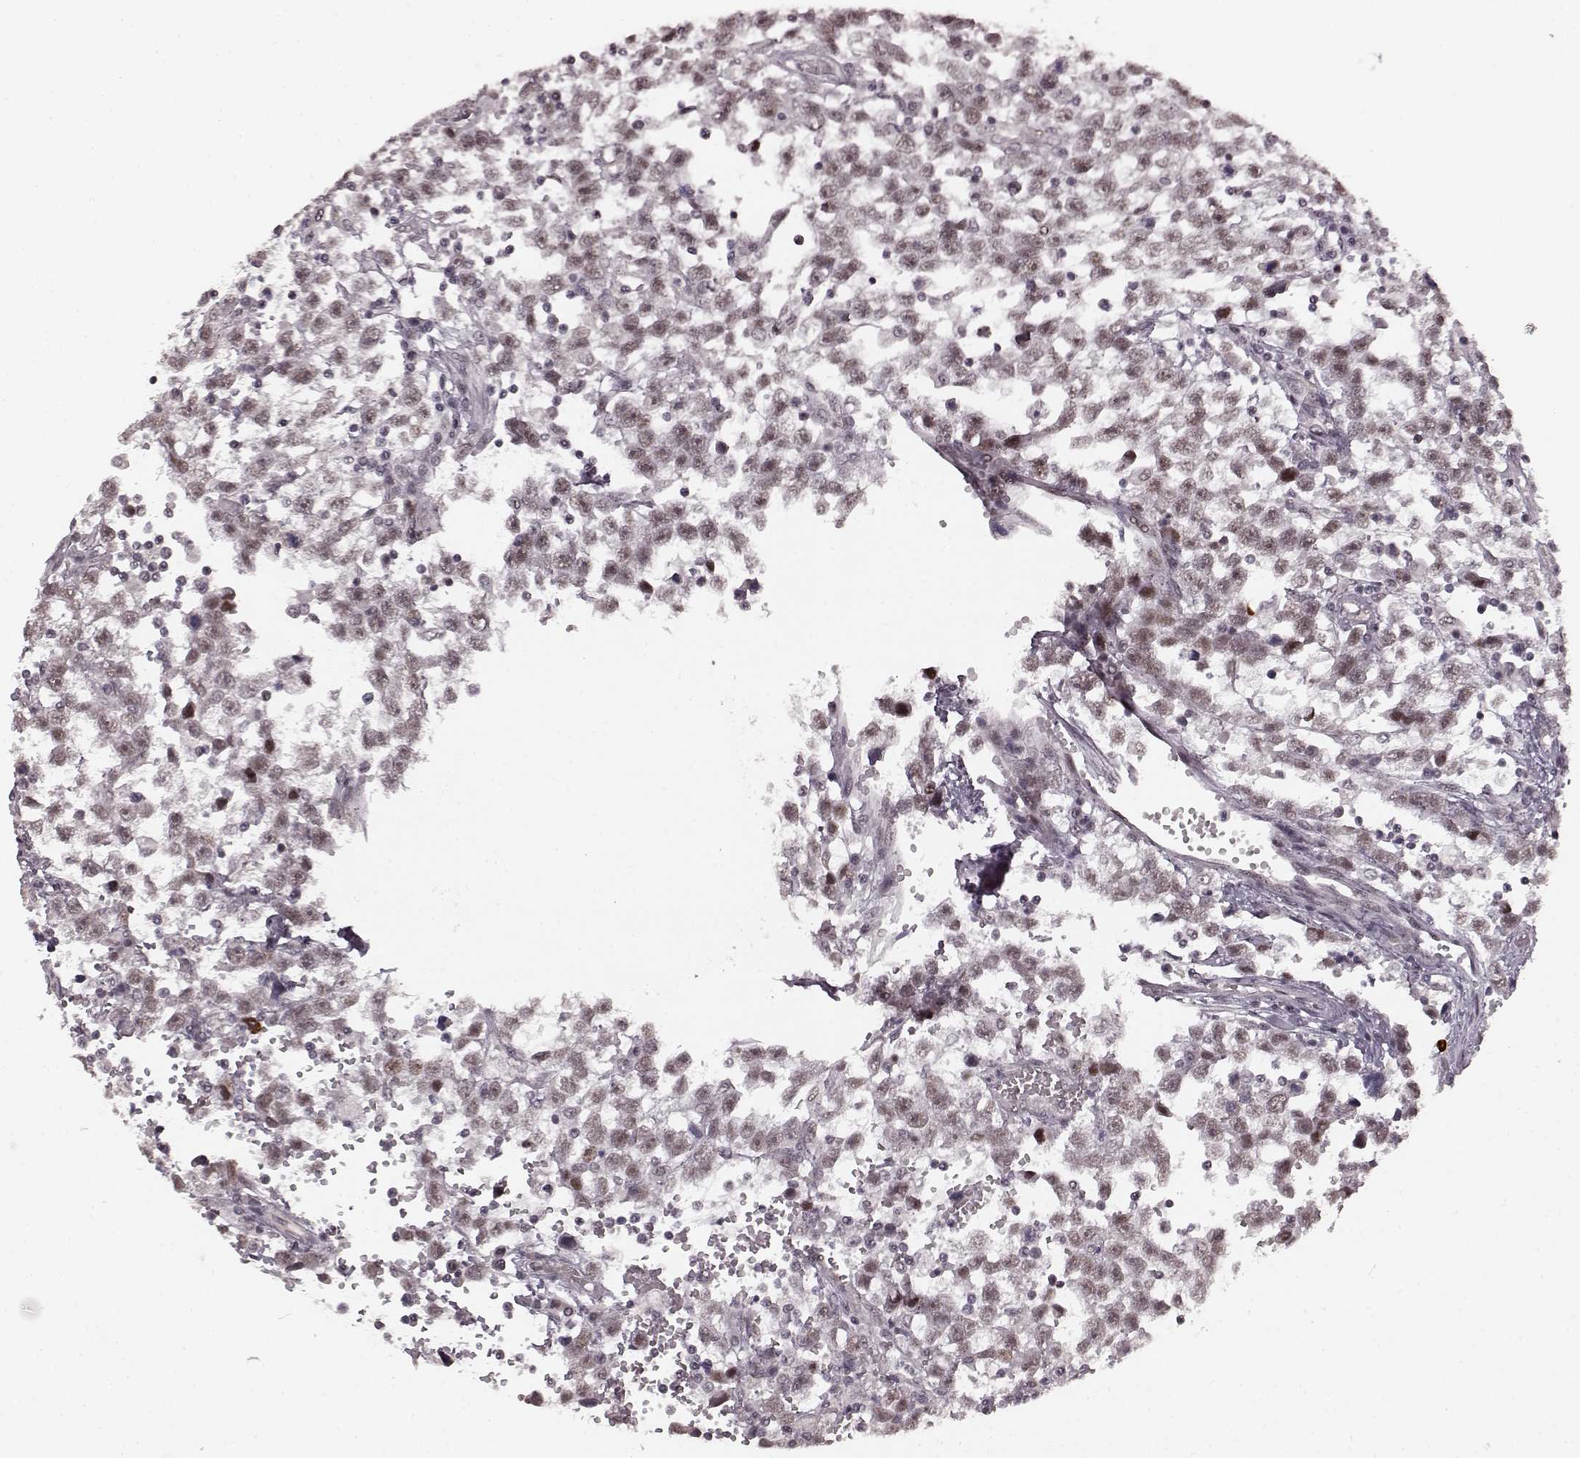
{"staining": {"intensity": "weak", "quantity": ">75%", "location": "nuclear"}, "tissue": "testis cancer", "cell_type": "Tumor cells", "image_type": "cancer", "snomed": [{"axis": "morphology", "description": "Seminoma, NOS"}, {"axis": "topography", "description": "Testis"}], "caption": "Immunohistochemical staining of human testis cancer (seminoma) reveals low levels of weak nuclear expression in about >75% of tumor cells. (Stains: DAB (3,3'-diaminobenzidine) in brown, nuclei in blue, Microscopy: brightfield microscopy at high magnification).", "gene": "PLCB4", "patient": {"sex": "male", "age": 34}}